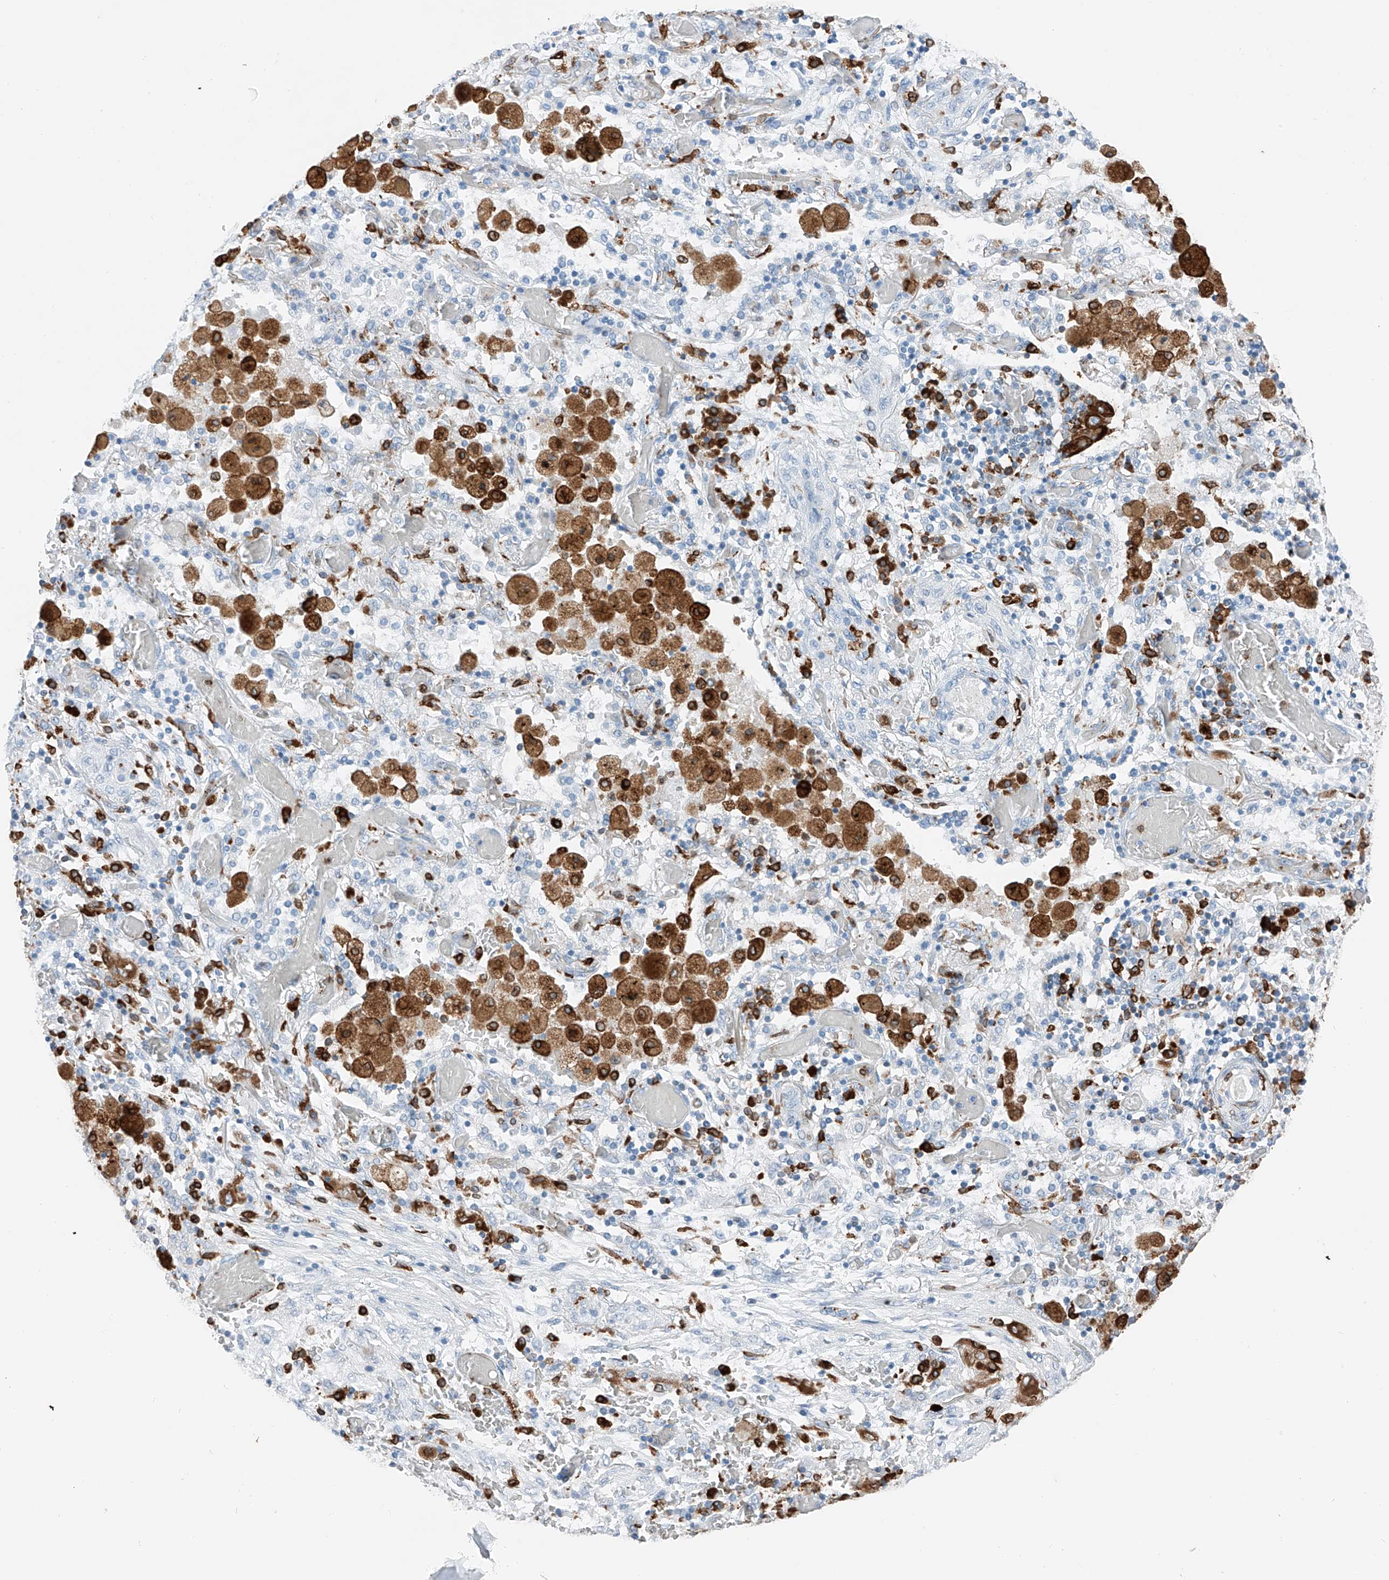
{"staining": {"intensity": "negative", "quantity": "none", "location": "none"}, "tissue": "lung cancer", "cell_type": "Tumor cells", "image_type": "cancer", "snomed": [{"axis": "morphology", "description": "Squamous cell carcinoma, NOS"}, {"axis": "topography", "description": "Lung"}], "caption": "Protein analysis of lung cancer demonstrates no significant expression in tumor cells.", "gene": "TBXAS1", "patient": {"sex": "female", "age": 47}}